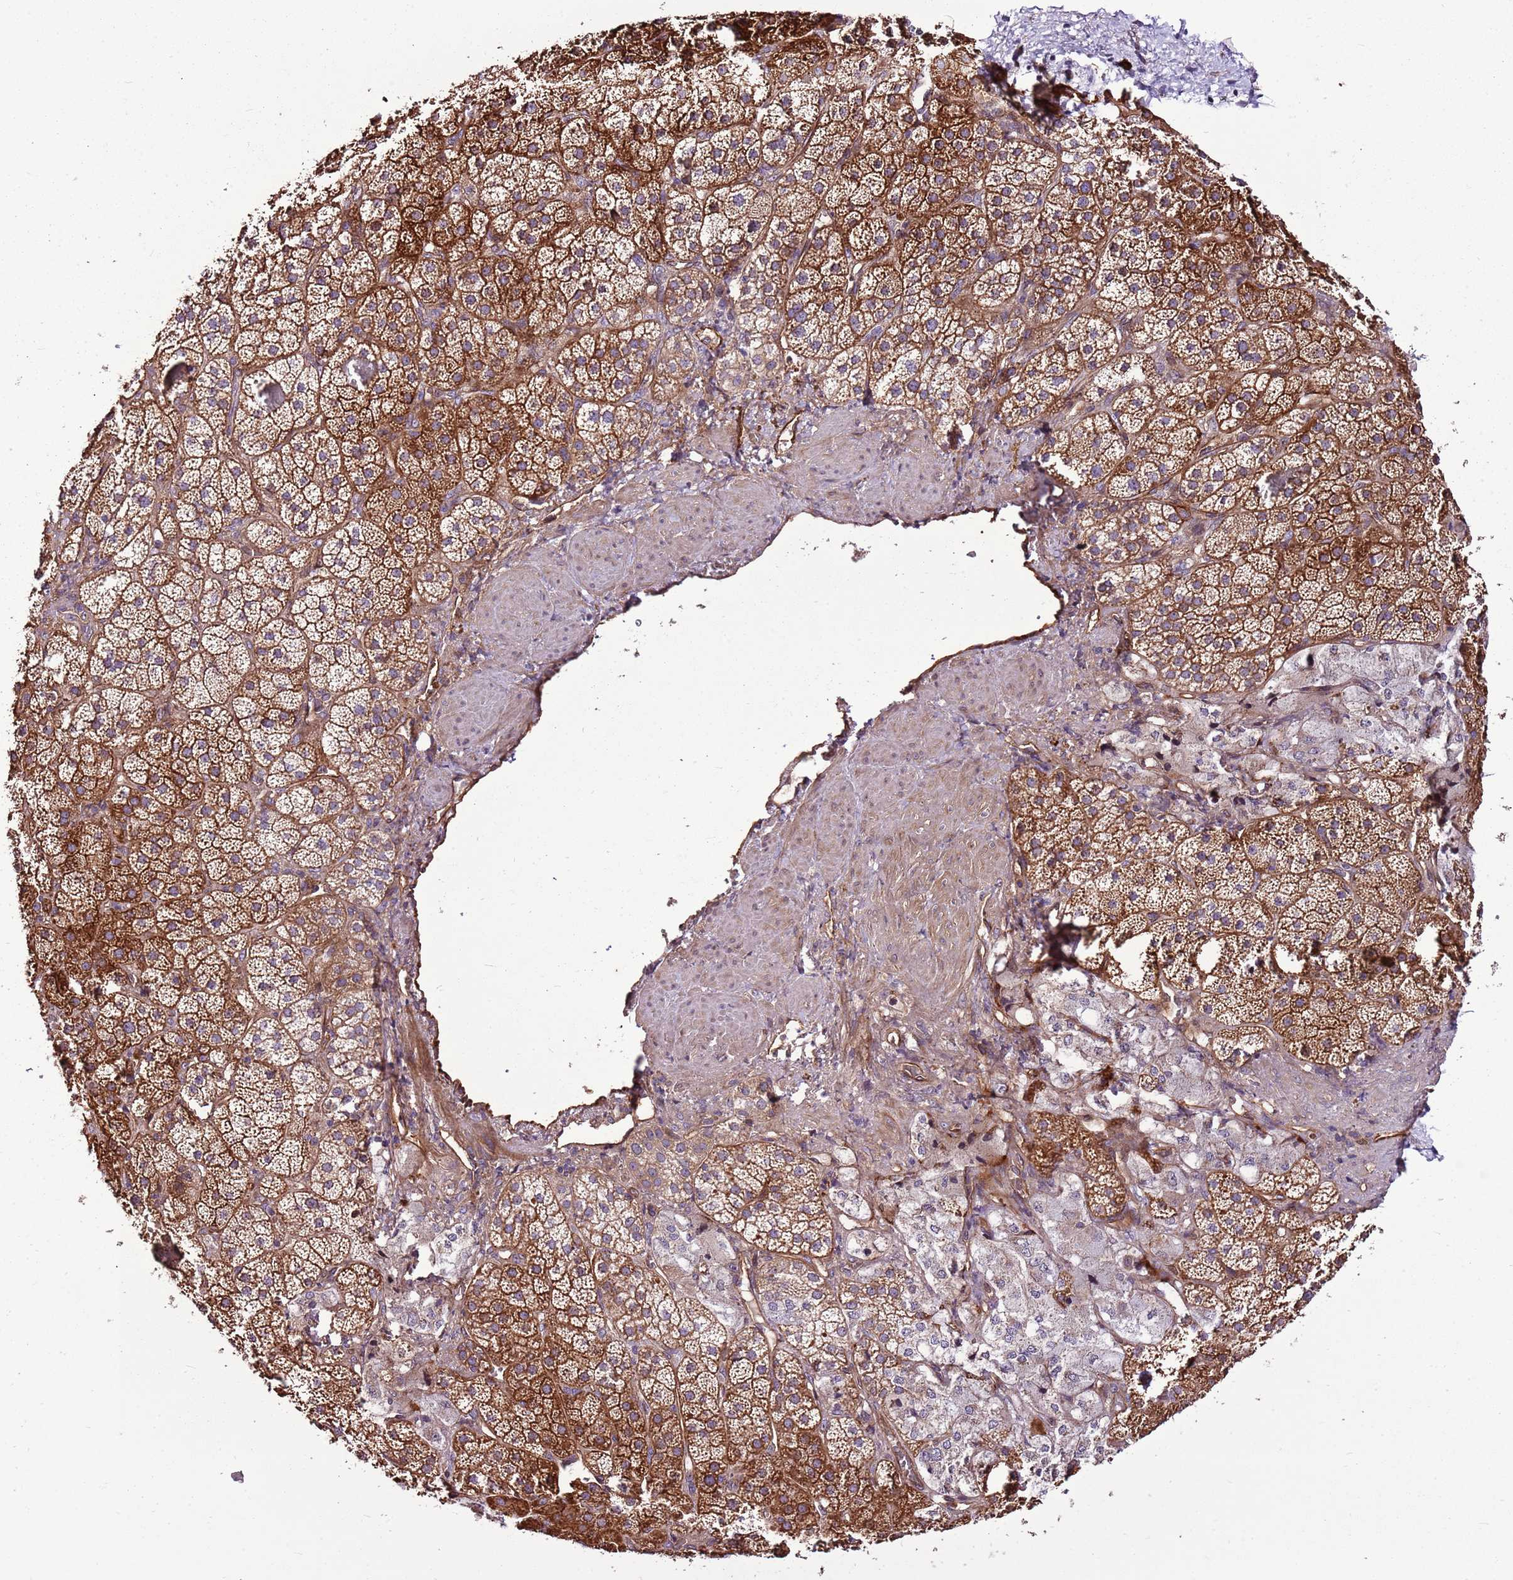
{"staining": {"intensity": "strong", "quantity": ">75%", "location": "cytoplasmic/membranous"}, "tissue": "adrenal gland", "cell_type": "Glandular cells", "image_type": "normal", "snomed": [{"axis": "morphology", "description": "Normal tissue, NOS"}, {"axis": "topography", "description": "Adrenal gland"}], "caption": "Glandular cells display strong cytoplasmic/membranous staining in about >75% of cells in normal adrenal gland. (Stains: DAB in brown, nuclei in blue, Microscopy: brightfield microscopy at high magnification).", "gene": "ZNF827", "patient": {"sex": "male", "age": 57}}